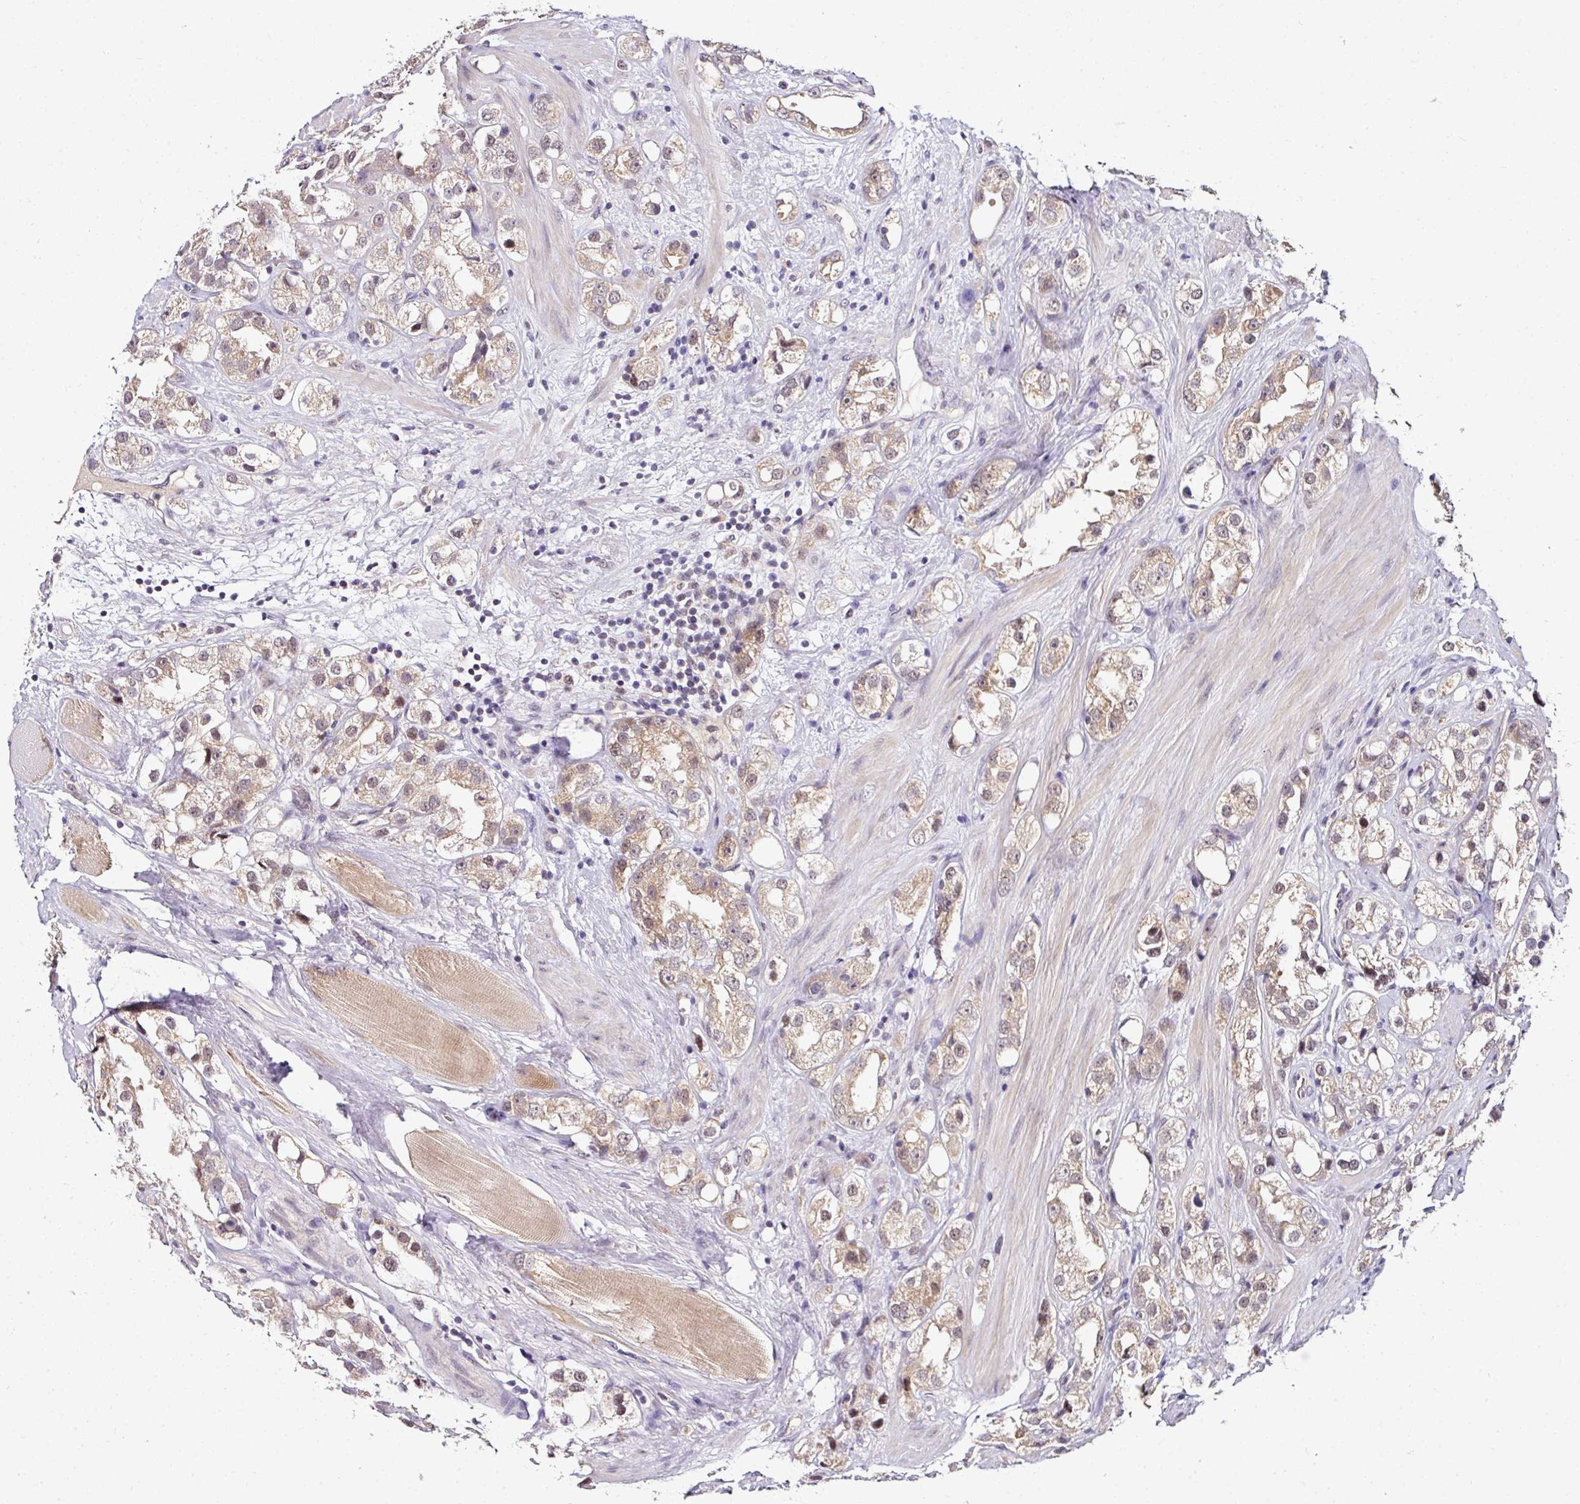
{"staining": {"intensity": "weak", "quantity": ">75%", "location": "cytoplasmic/membranous,nuclear"}, "tissue": "prostate cancer", "cell_type": "Tumor cells", "image_type": "cancer", "snomed": [{"axis": "morphology", "description": "Adenocarcinoma, NOS"}, {"axis": "topography", "description": "Prostate"}], "caption": "High-magnification brightfield microscopy of prostate cancer stained with DAB (brown) and counterstained with hematoxylin (blue). tumor cells exhibit weak cytoplasmic/membranous and nuclear expression is identified in about>75% of cells.", "gene": "NAPSA", "patient": {"sex": "male", "age": 79}}